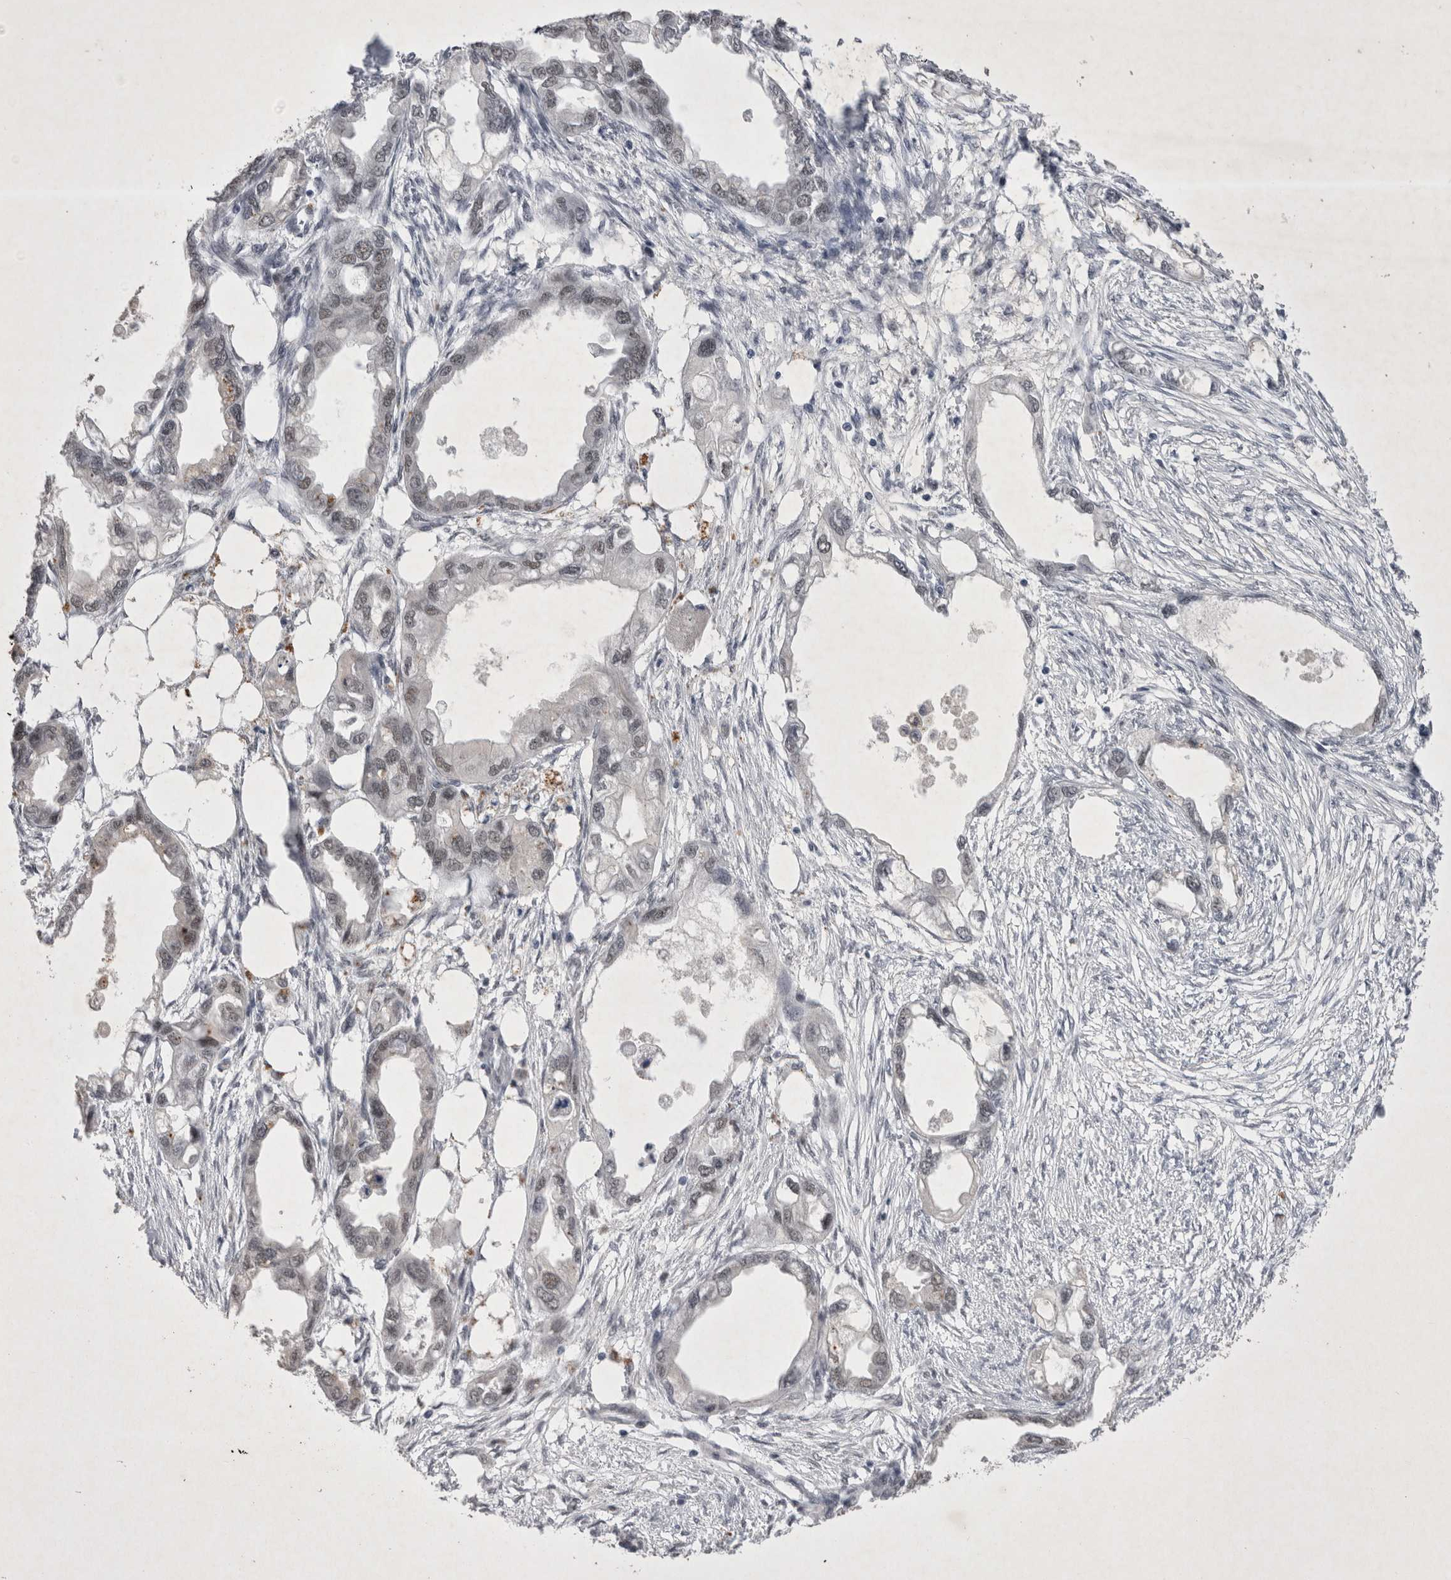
{"staining": {"intensity": "weak", "quantity": "<25%", "location": "nuclear"}, "tissue": "endometrial cancer", "cell_type": "Tumor cells", "image_type": "cancer", "snomed": [{"axis": "morphology", "description": "Adenocarcinoma, NOS"}, {"axis": "morphology", "description": "Adenocarcinoma, metastatic, NOS"}, {"axis": "topography", "description": "Adipose tissue"}, {"axis": "topography", "description": "Endometrium"}], "caption": "The image shows no staining of tumor cells in endometrial cancer (metastatic adenocarcinoma).", "gene": "RBM6", "patient": {"sex": "female", "age": 67}}